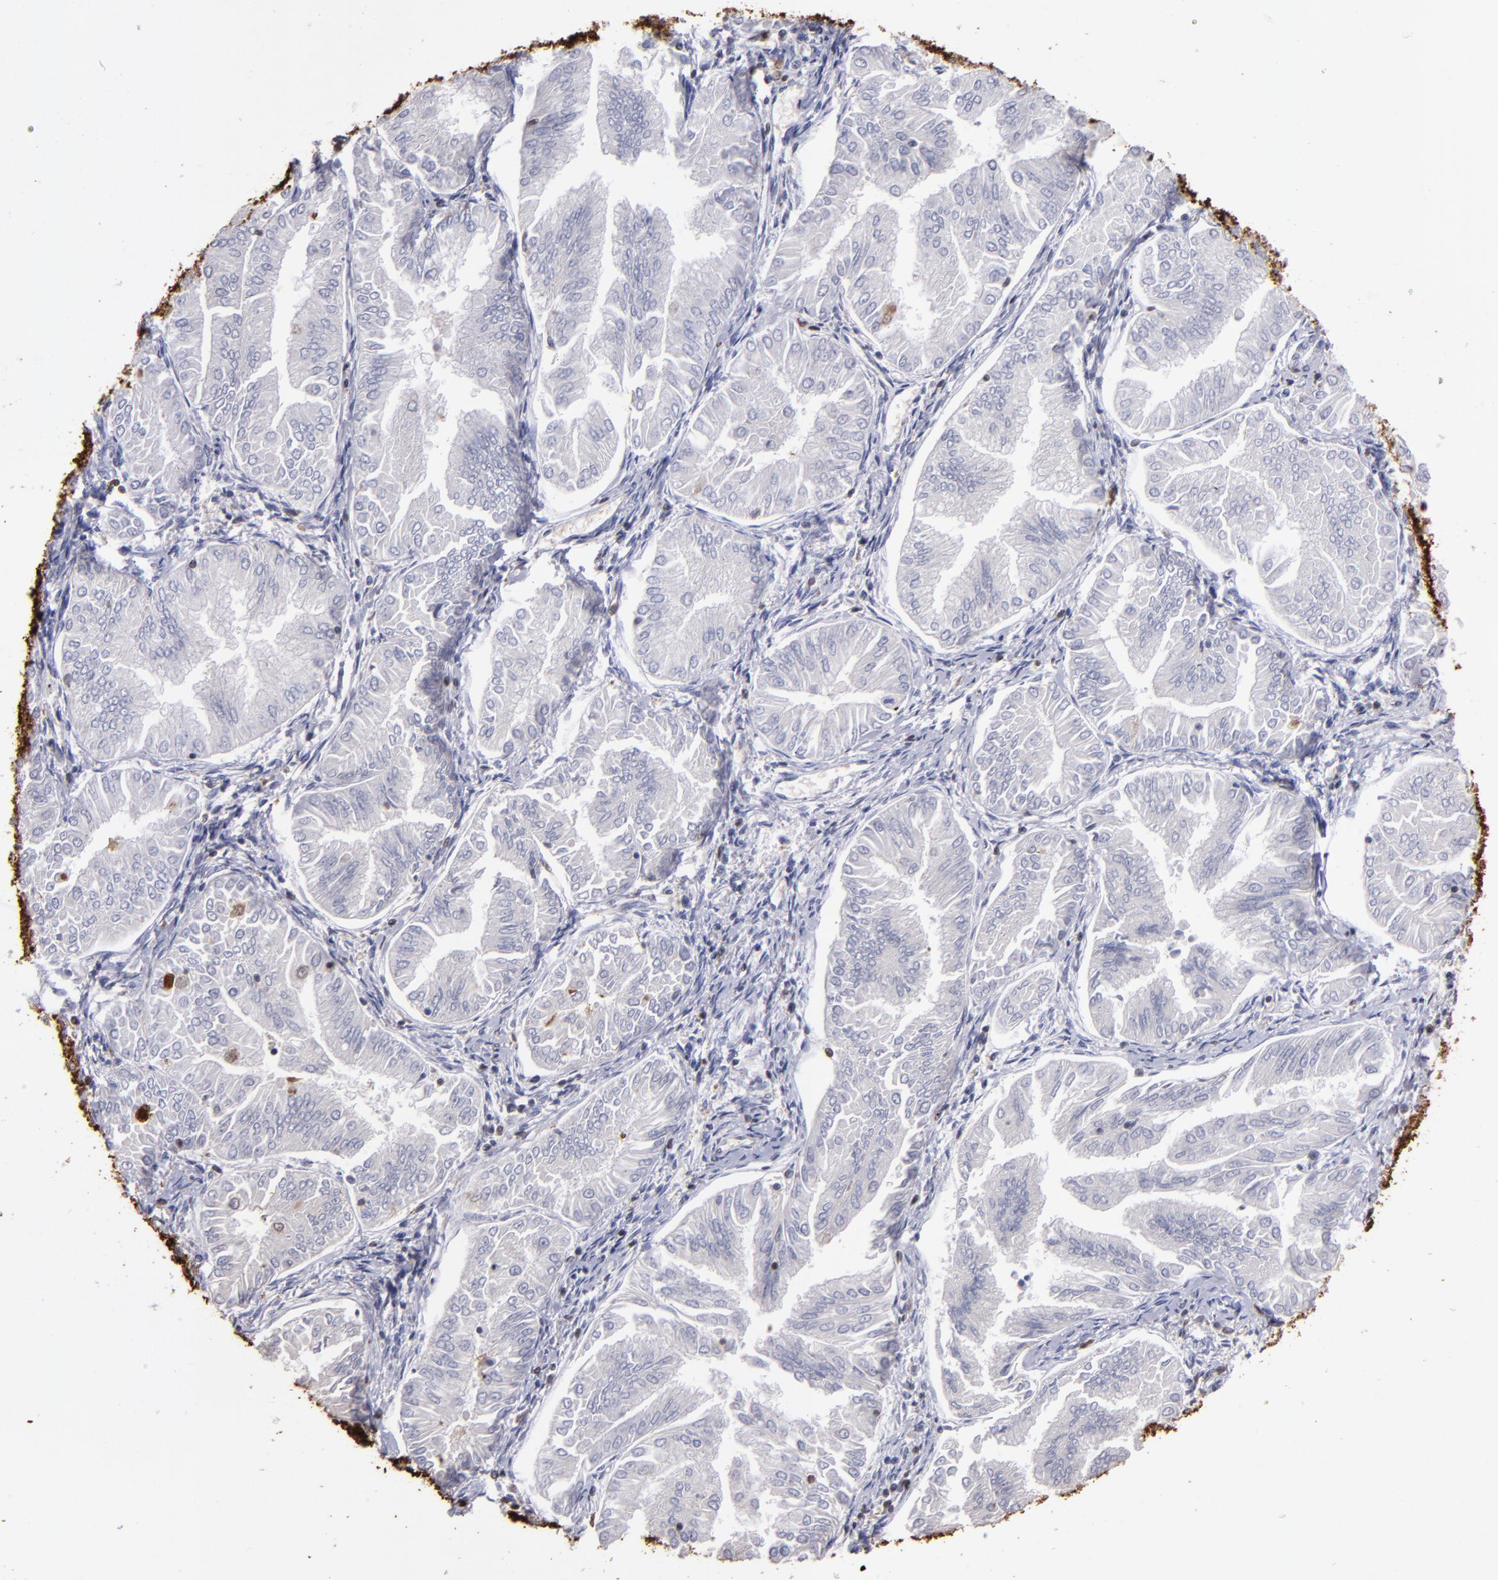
{"staining": {"intensity": "moderate", "quantity": "<25%", "location": "cytoplasmic/membranous,nuclear"}, "tissue": "endometrial cancer", "cell_type": "Tumor cells", "image_type": "cancer", "snomed": [{"axis": "morphology", "description": "Adenocarcinoma, NOS"}, {"axis": "topography", "description": "Endometrium"}], "caption": "The image demonstrates staining of endometrial adenocarcinoma, revealing moderate cytoplasmic/membranous and nuclear protein staining (brown color) within tumor cells.", "gene": "S100A2", "patient": {"sex": "female", "age": 53}}